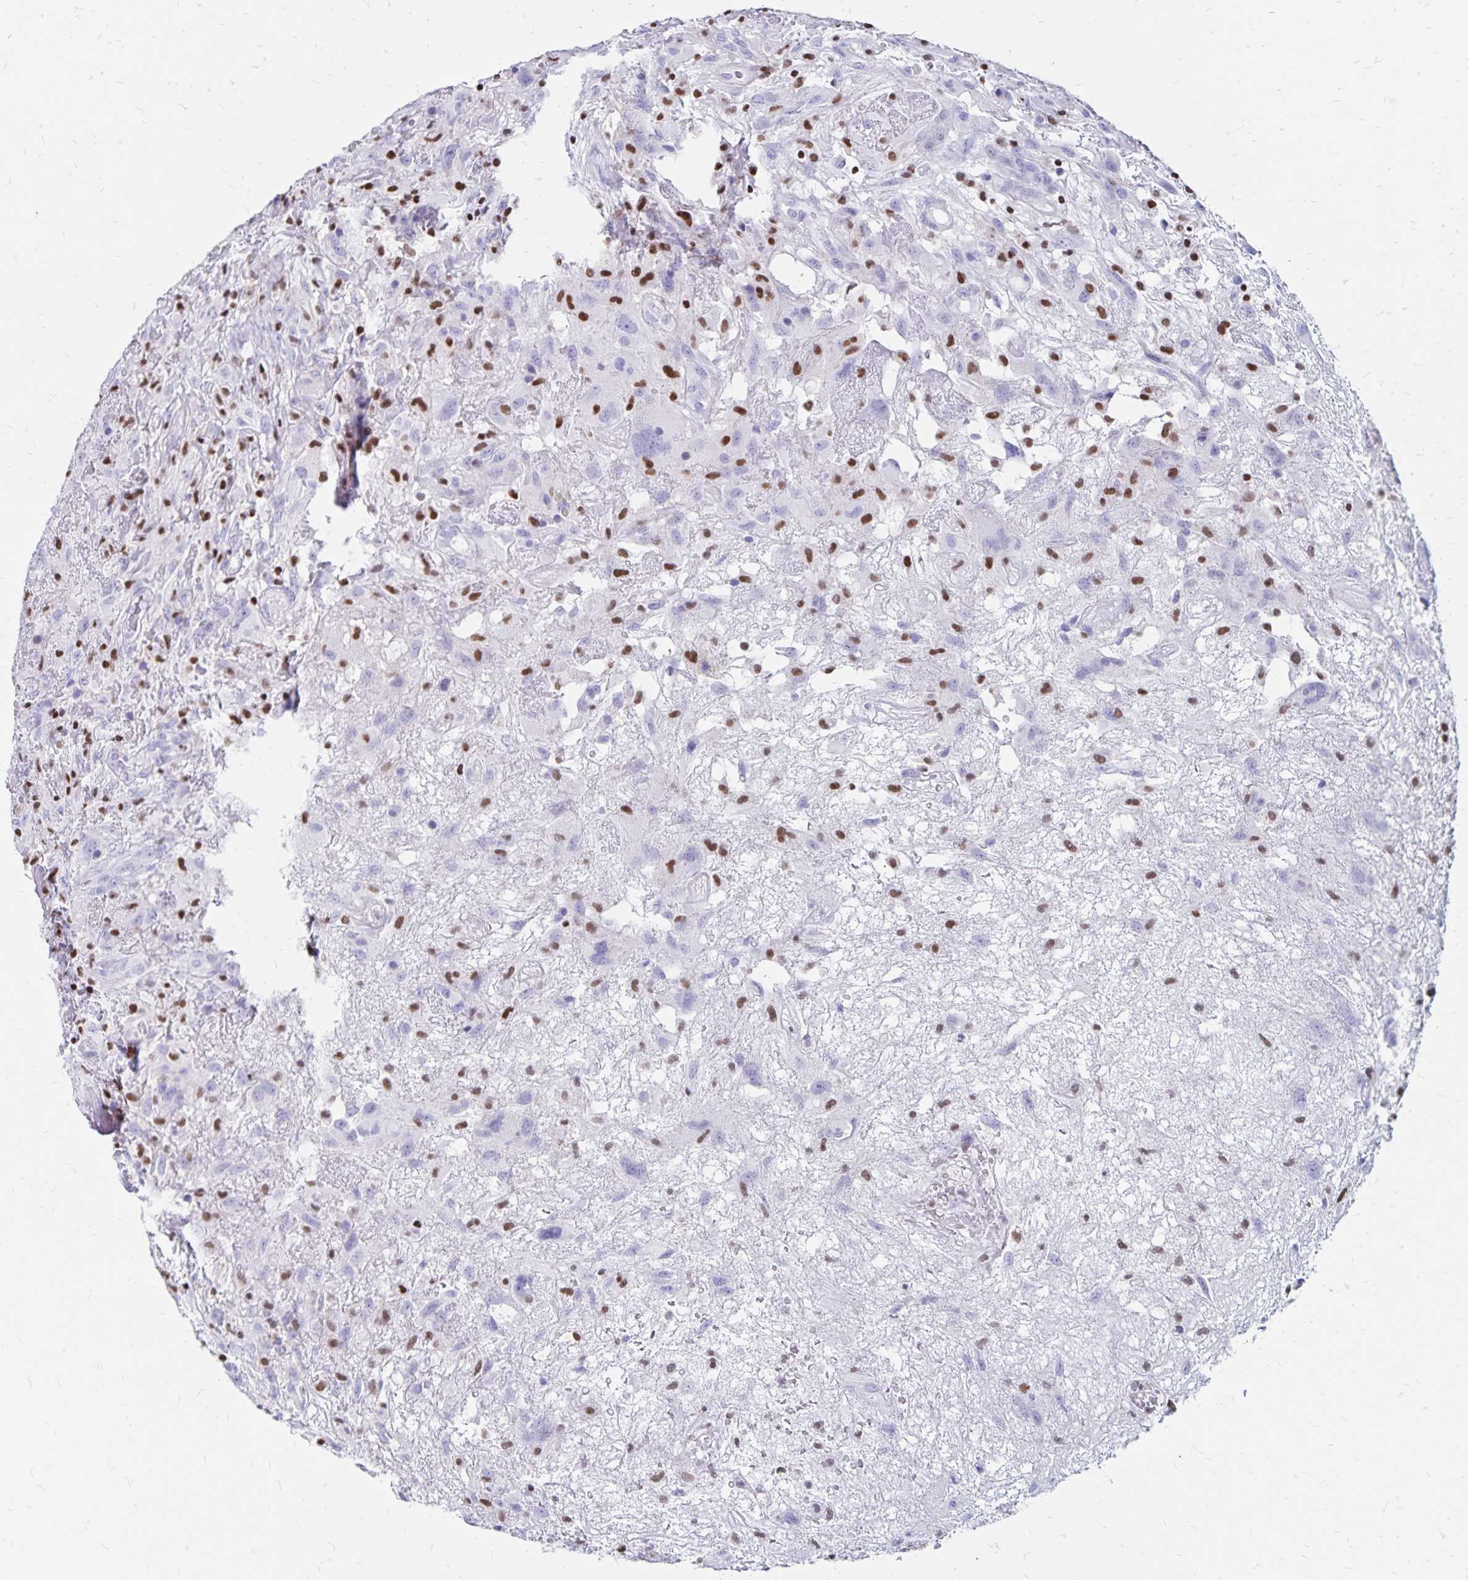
{"staining": {"intensity": "negative", "quantity": "none", "location": "none"}, "tissue": "glioma", "cell_type": "Tumor cells", "image_type": "cancer", "snomed": [{"axis": "morphology", "description": "Glioma, malignant, High grade"}, {"axis": "topography", "description": "Brain"}], "caption": "This is an immunohistochemistry photomicrograph of human glioma. There is no expression in tumor cells.", "gene": "IKZF1", "patient": {"sex": "male", "age": 46}}